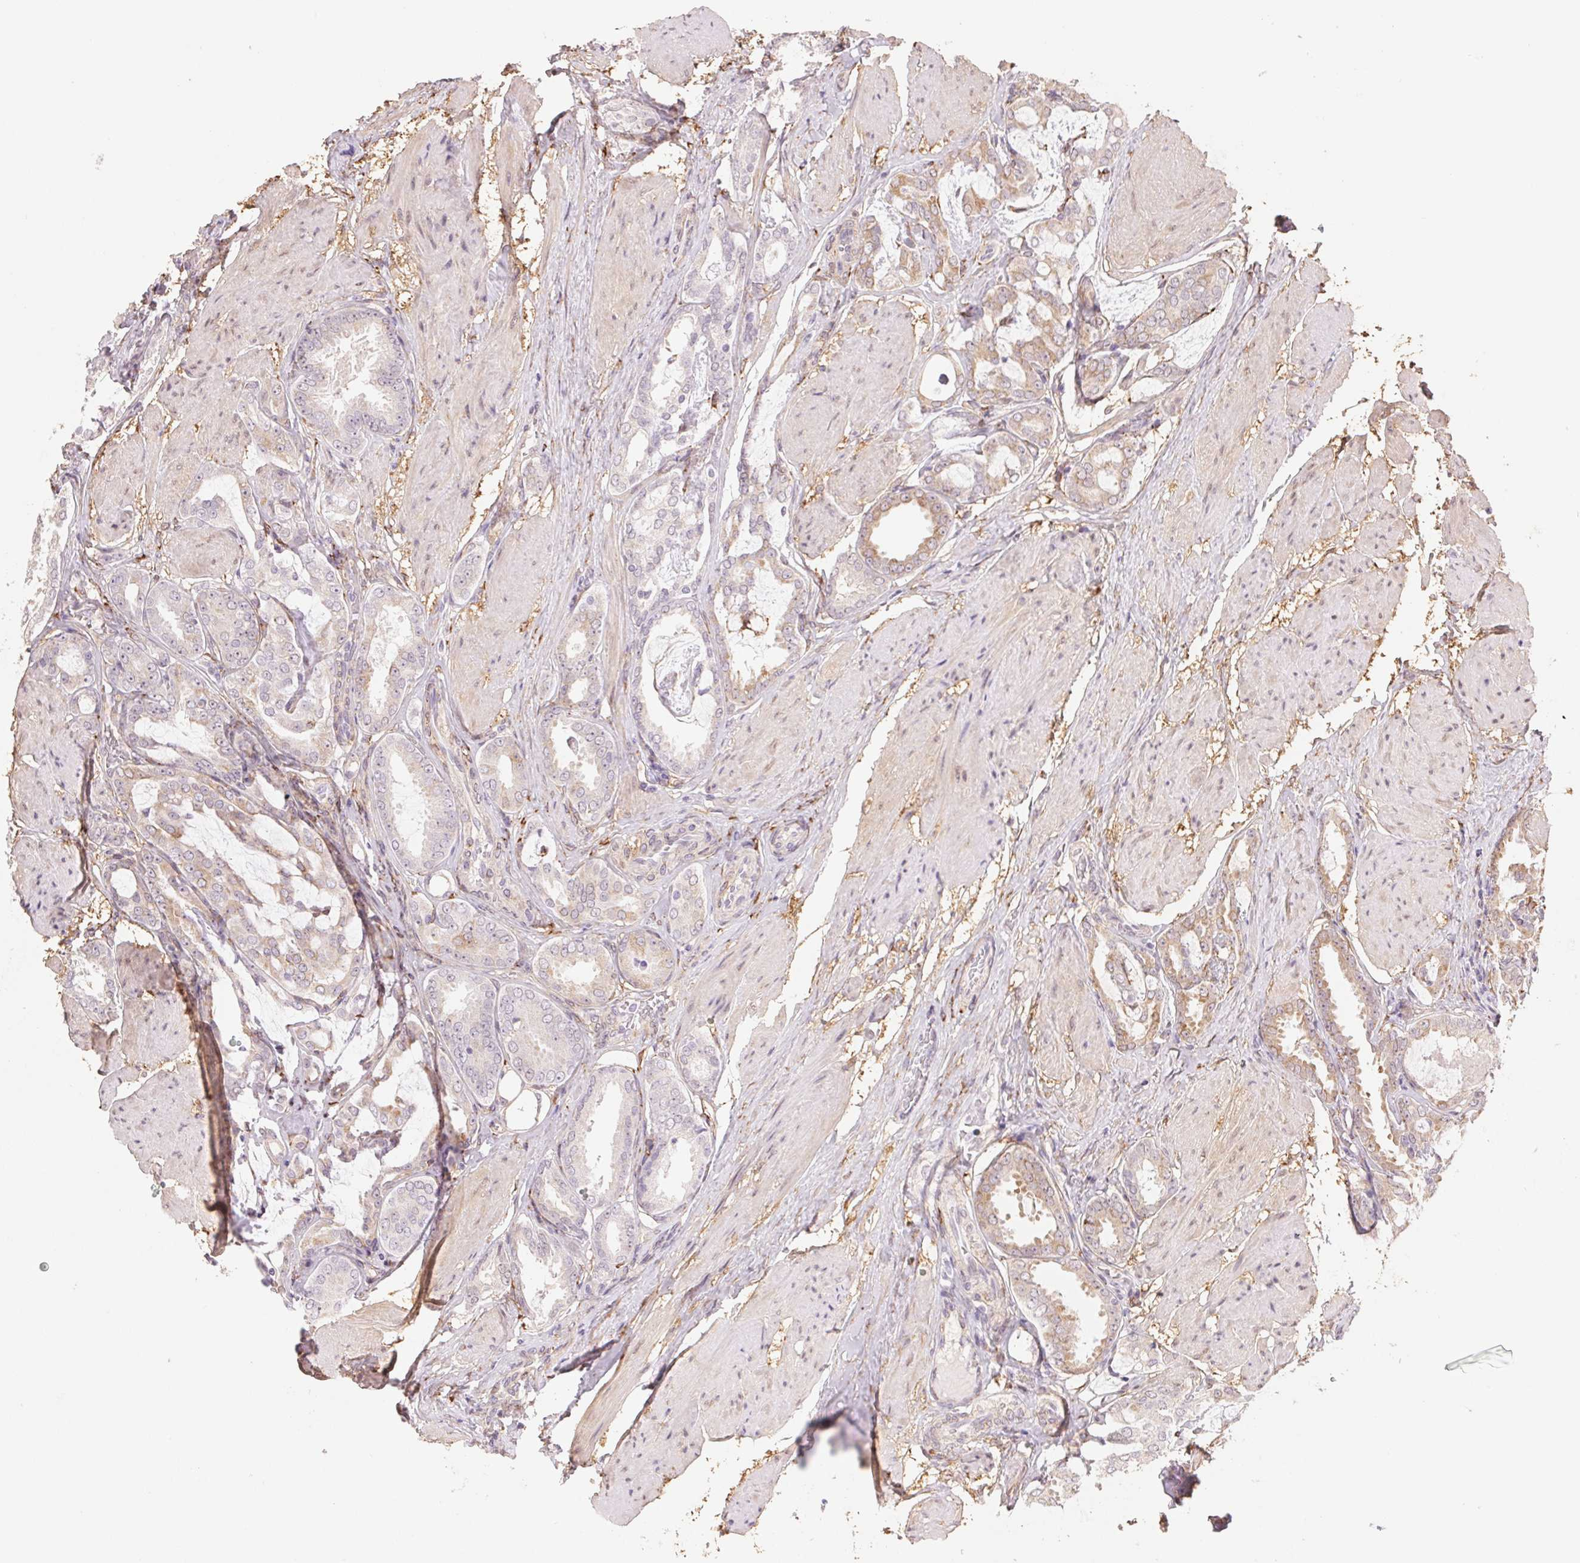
{"staining": {"intensity": "weak", "quantity": "<25%", "location": "cytoplasmic/membranous"}, "tissue": "prostate cancer", "cell_type": "Tumor cells", "image_type": "cancer", "snomed": [{"axis": "morphology", "description": "Adenocarcinoma, High grade"}, {"axis": "topography", "description": "Prostate"}], "caption": "This is an IHC micrograph of human prostate cancer. There is no staining in tumor cells.", "gene": "FKBP10", "patient": {"sex": "male", "age": 63}}